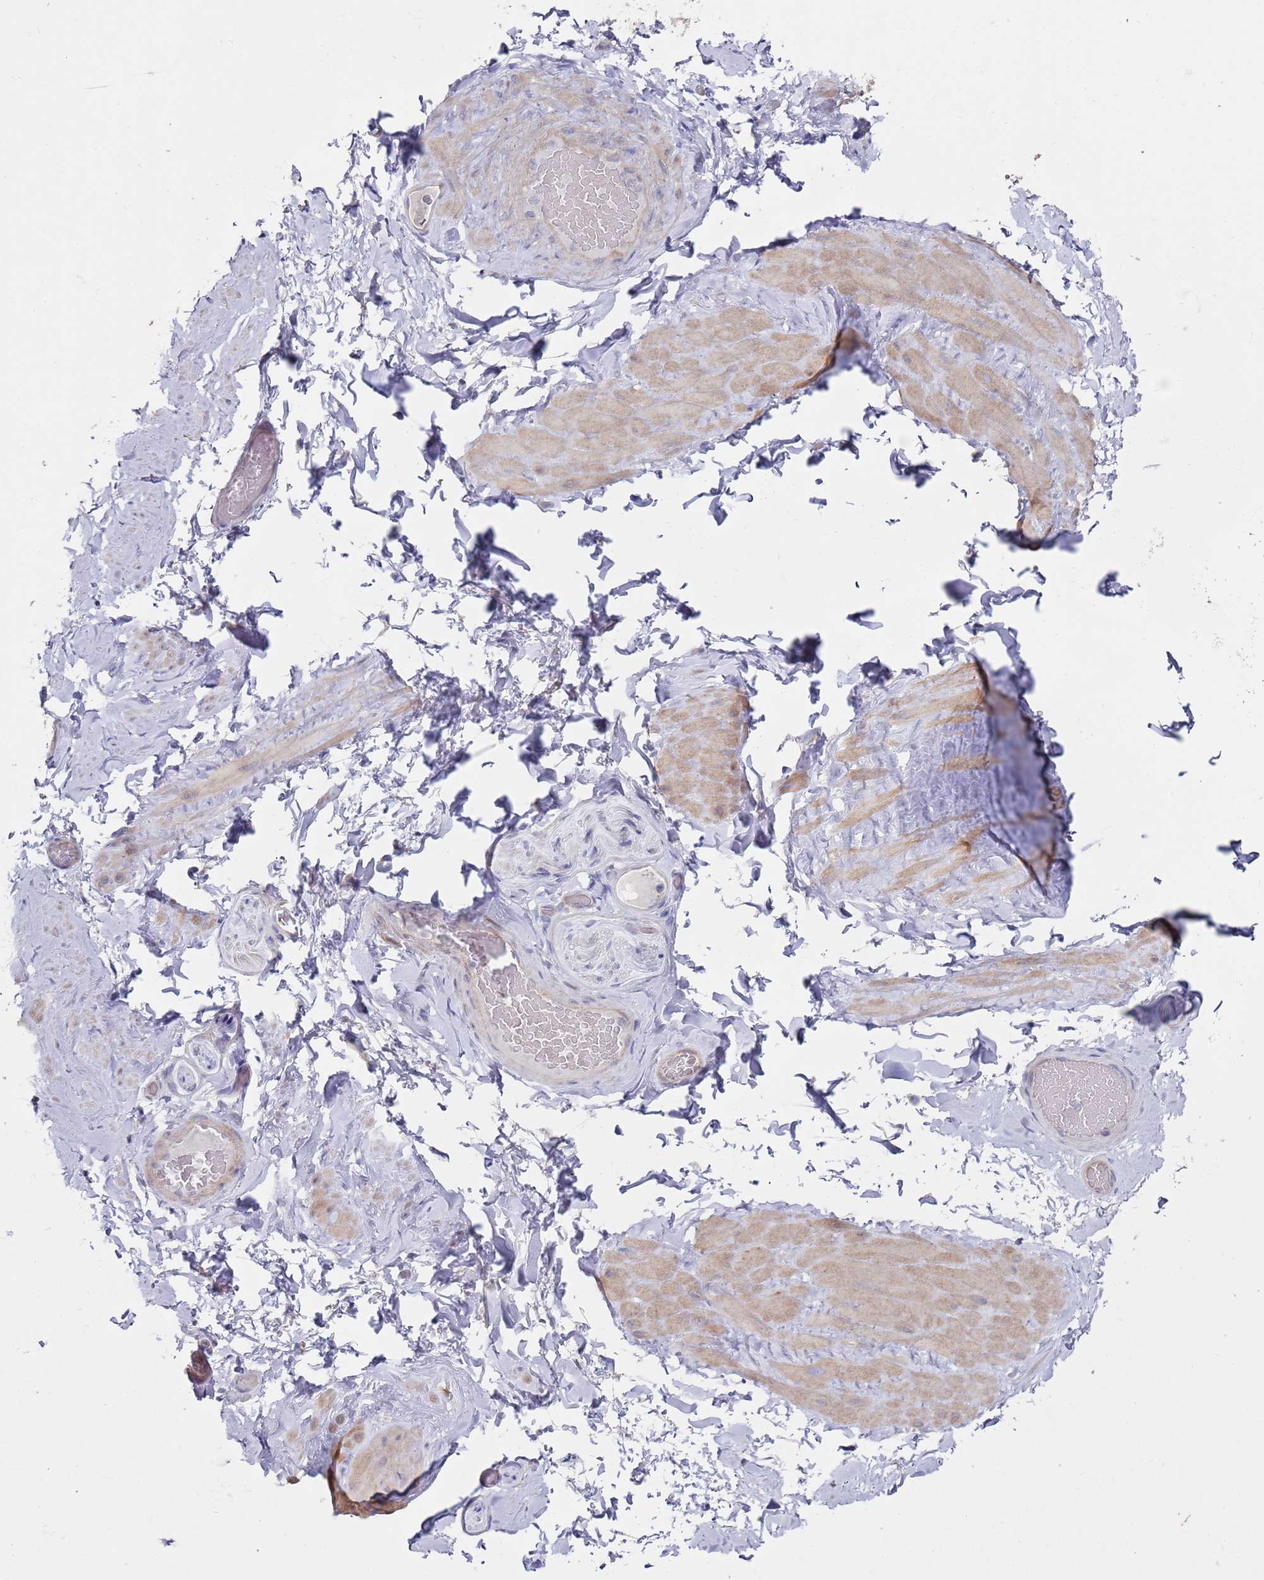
{"staining": {"intensity": "negative", "quantity": "none", "location": "none"}, "tissue": "adipose tissue", "cell_type": "Adipocytes", "image_type": "normal", "snomed": [{"axis": "morphology", "description": "Normal tissue, NOS"}, {"axis": "topography", "description": "Soft tissue"}, {"axis": "topography", "description": "Vascular tissue"}], "caption": "High power microscopy histopathology image of an immunohistochemistry (IHC) micrograph of normal adipose tissue, revealing no significant expression in adipocytes.", "gene": "SCAPER", "patient": {"sex": "male", "age": 41}}